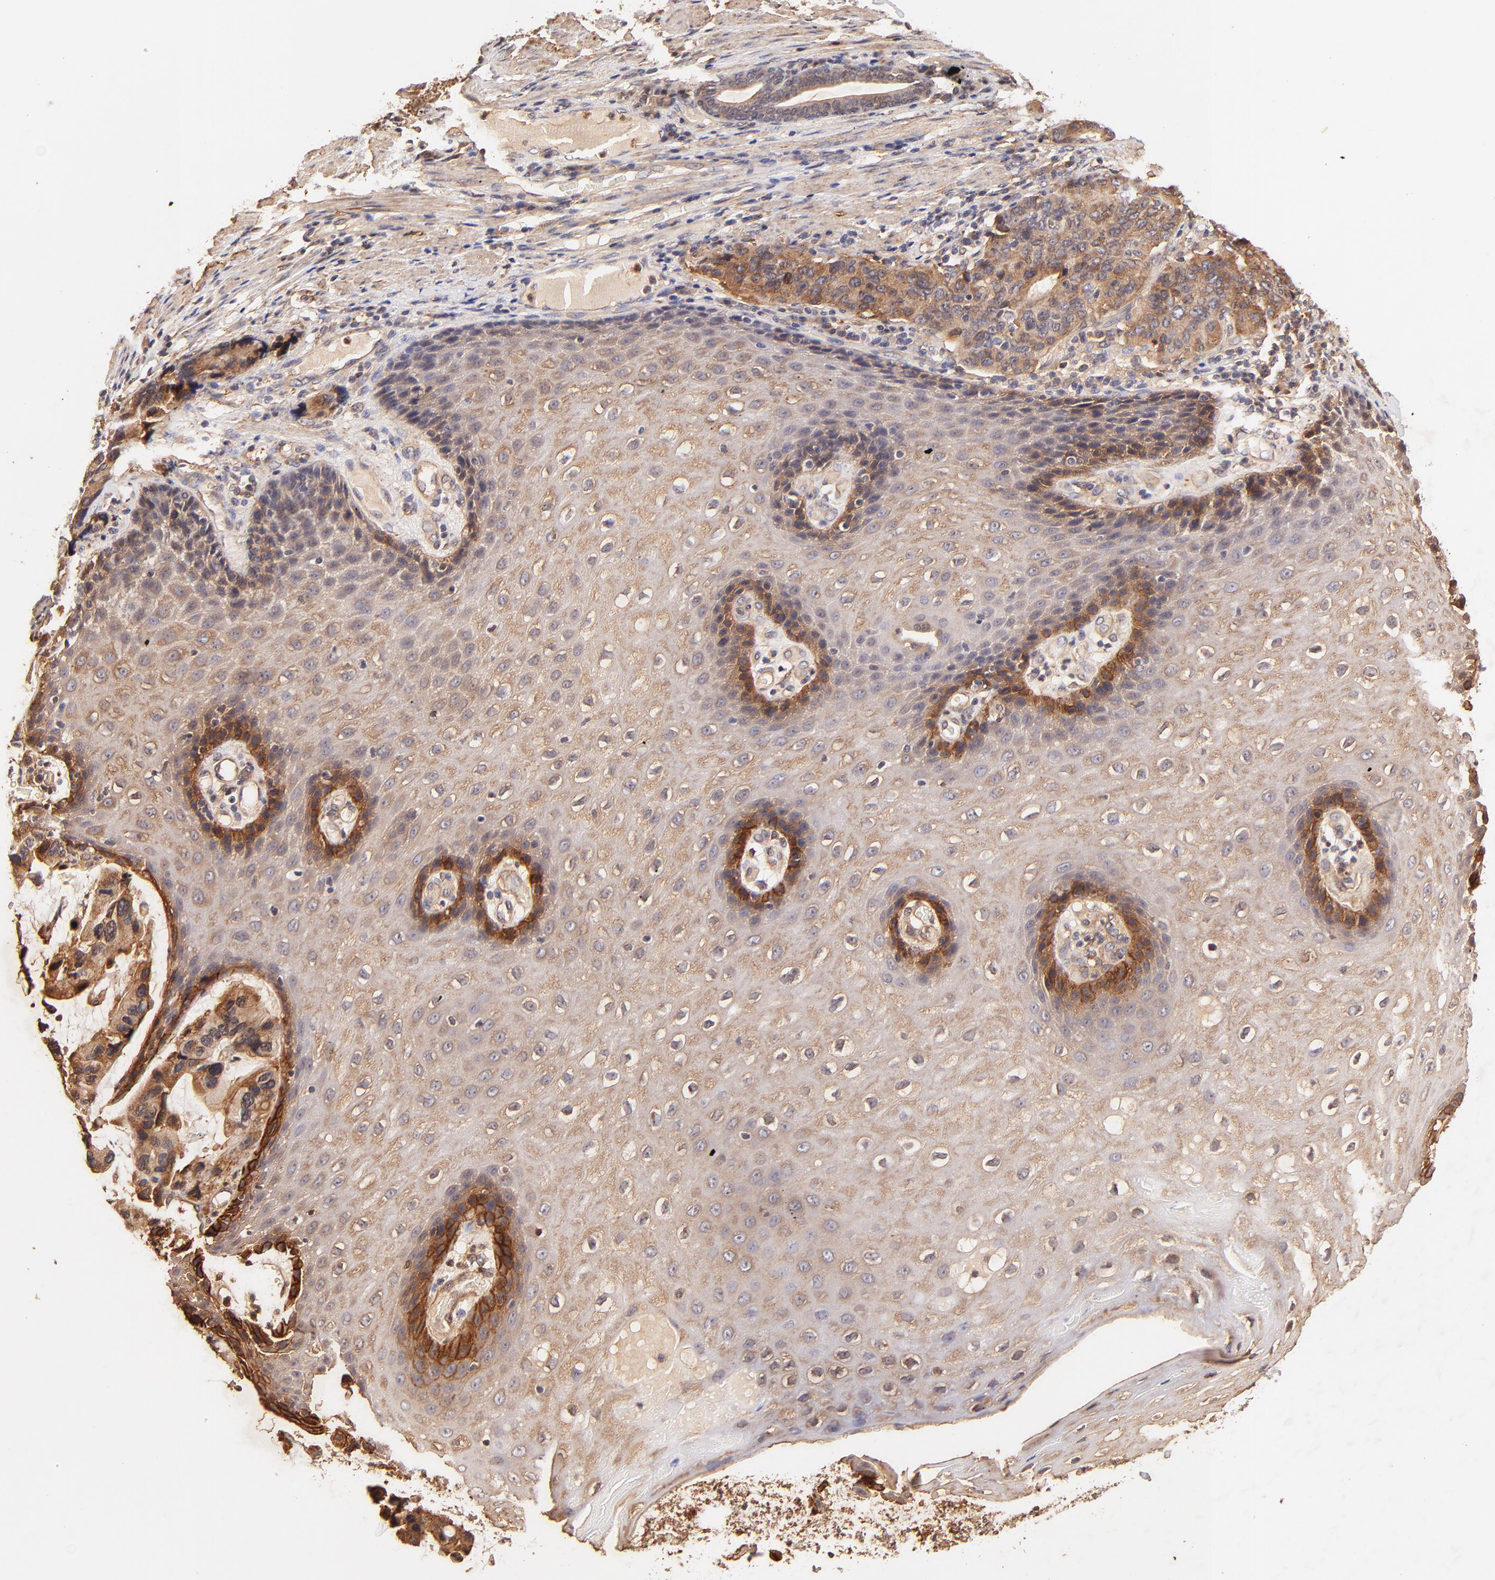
{"staining": {"intensity": "moderate", "quantity": ">75%", "location": "cytoplasmic/membranous"}, "tissue": "stomach cancer", "cell_type": "Tumor cells", "image_type": "cancer", "snomed": [{"axis": "morphology", "description": "Adenocarcinoma, NOS"}, {"axis": "topography", "description": "Esophagus"}, {"axis": "topography", "description": "Stomach"}], "caption": "The micrograph reveals staining of adenocarcinoma (stomach), revealing moderate cytoplasmic/membranous protein expression (brown color) within tumor cells. (brown staining indicates protein expression, while blue staining denotes nuclei).", "gene": "ITGB1", "patient": {"sex": "male", "age": 74}}